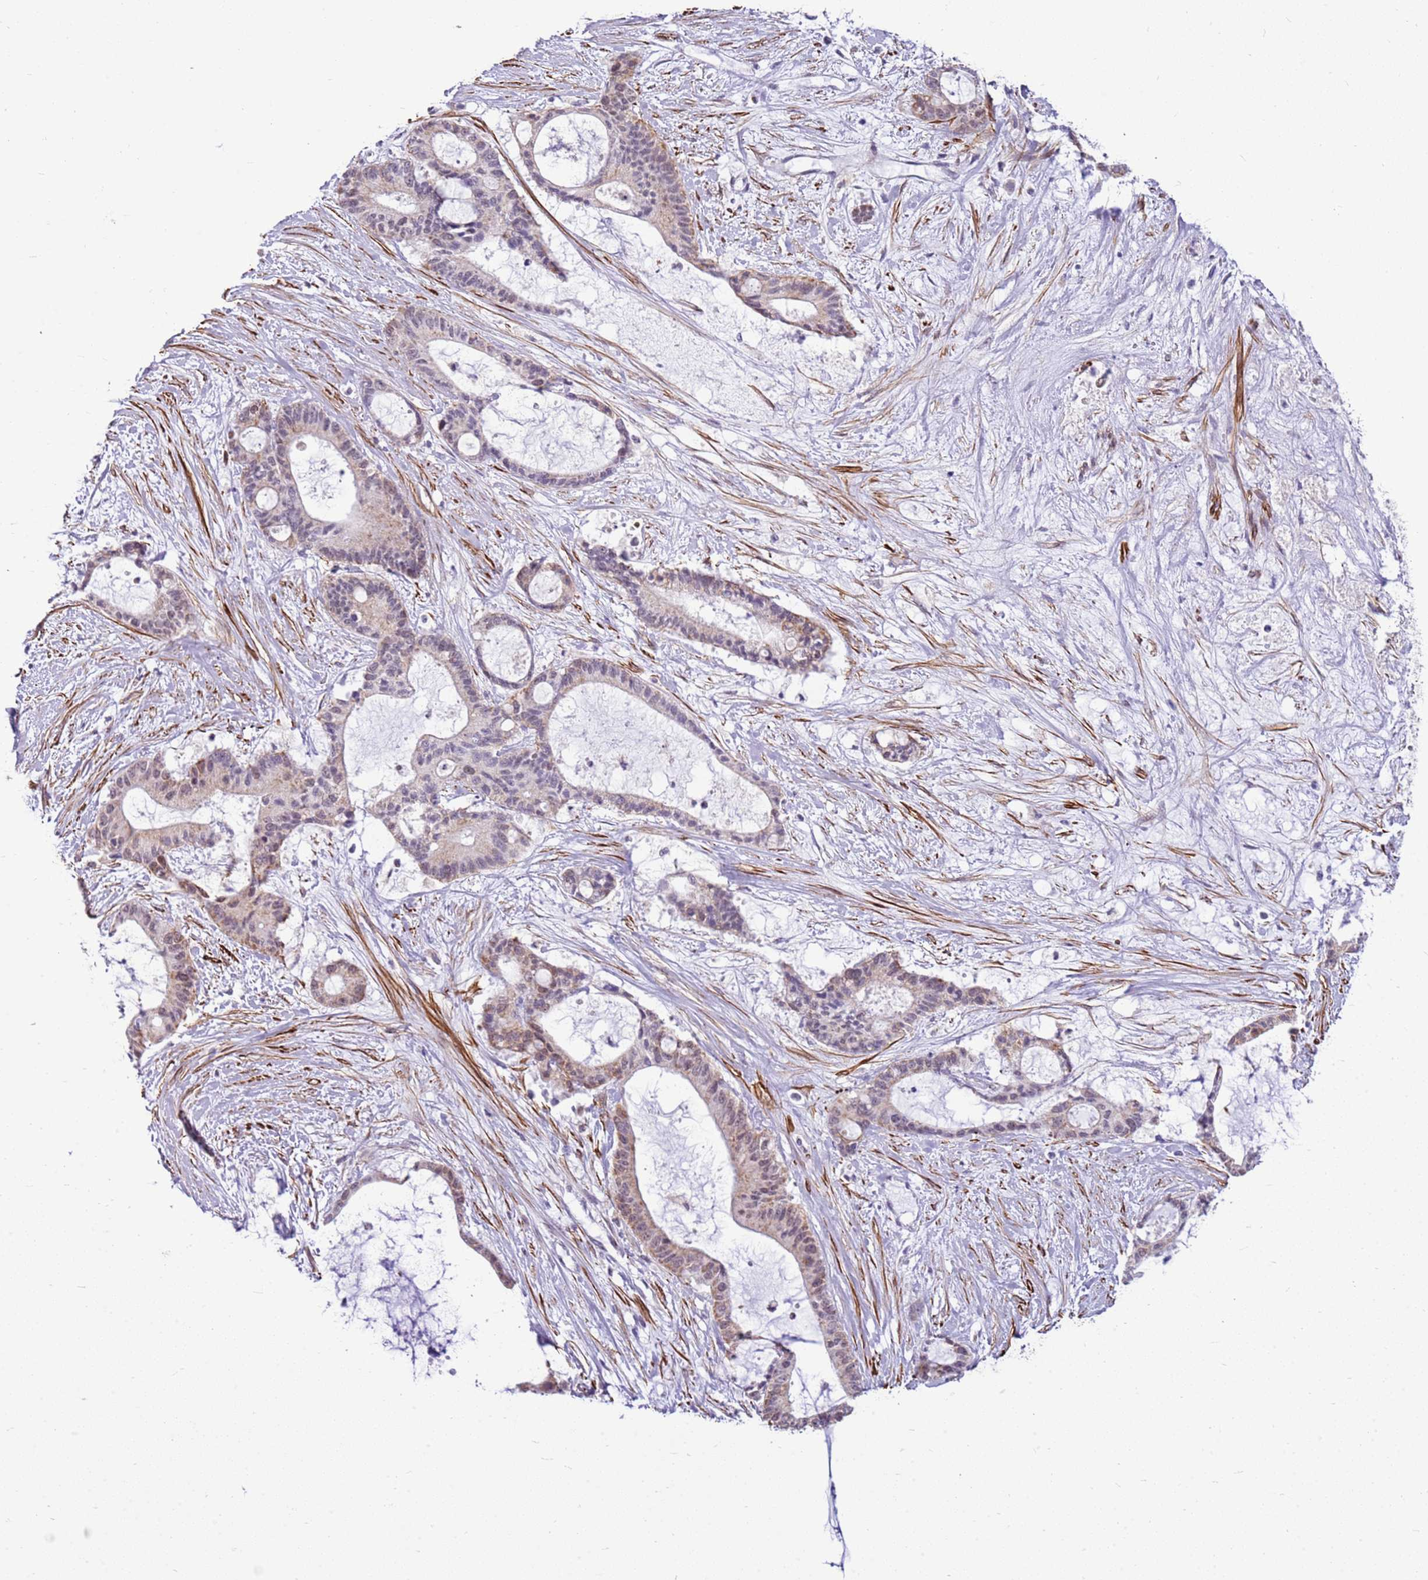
{"staining": {"intensity": "weak", "quantity": "<25%", "location": "cytoplasmic/membranous"}, "tissue": "liver cancer", "cell_type": "Tumor cells", "image_type": "cancer", "snomed": [{"axis": "morphology", "description": "Normal tissue, NOS"}, {"axis": "morphology", "description": "Cholangiocarcinoma"}, {"axis": "topography", "description": "Liver"}, {"axis": "topography", "description": "Peripheral nerve tissue"}], "caption": "IHC micrograph of neoplastic tissue: human liver cholangiocarcinoma stained with DAB (3,3'-diaminobenzidine) reveals no significant protein staining in tumor cells.", "gene": "SMIM4", "patient": {"sex": "female", "age": 73}}